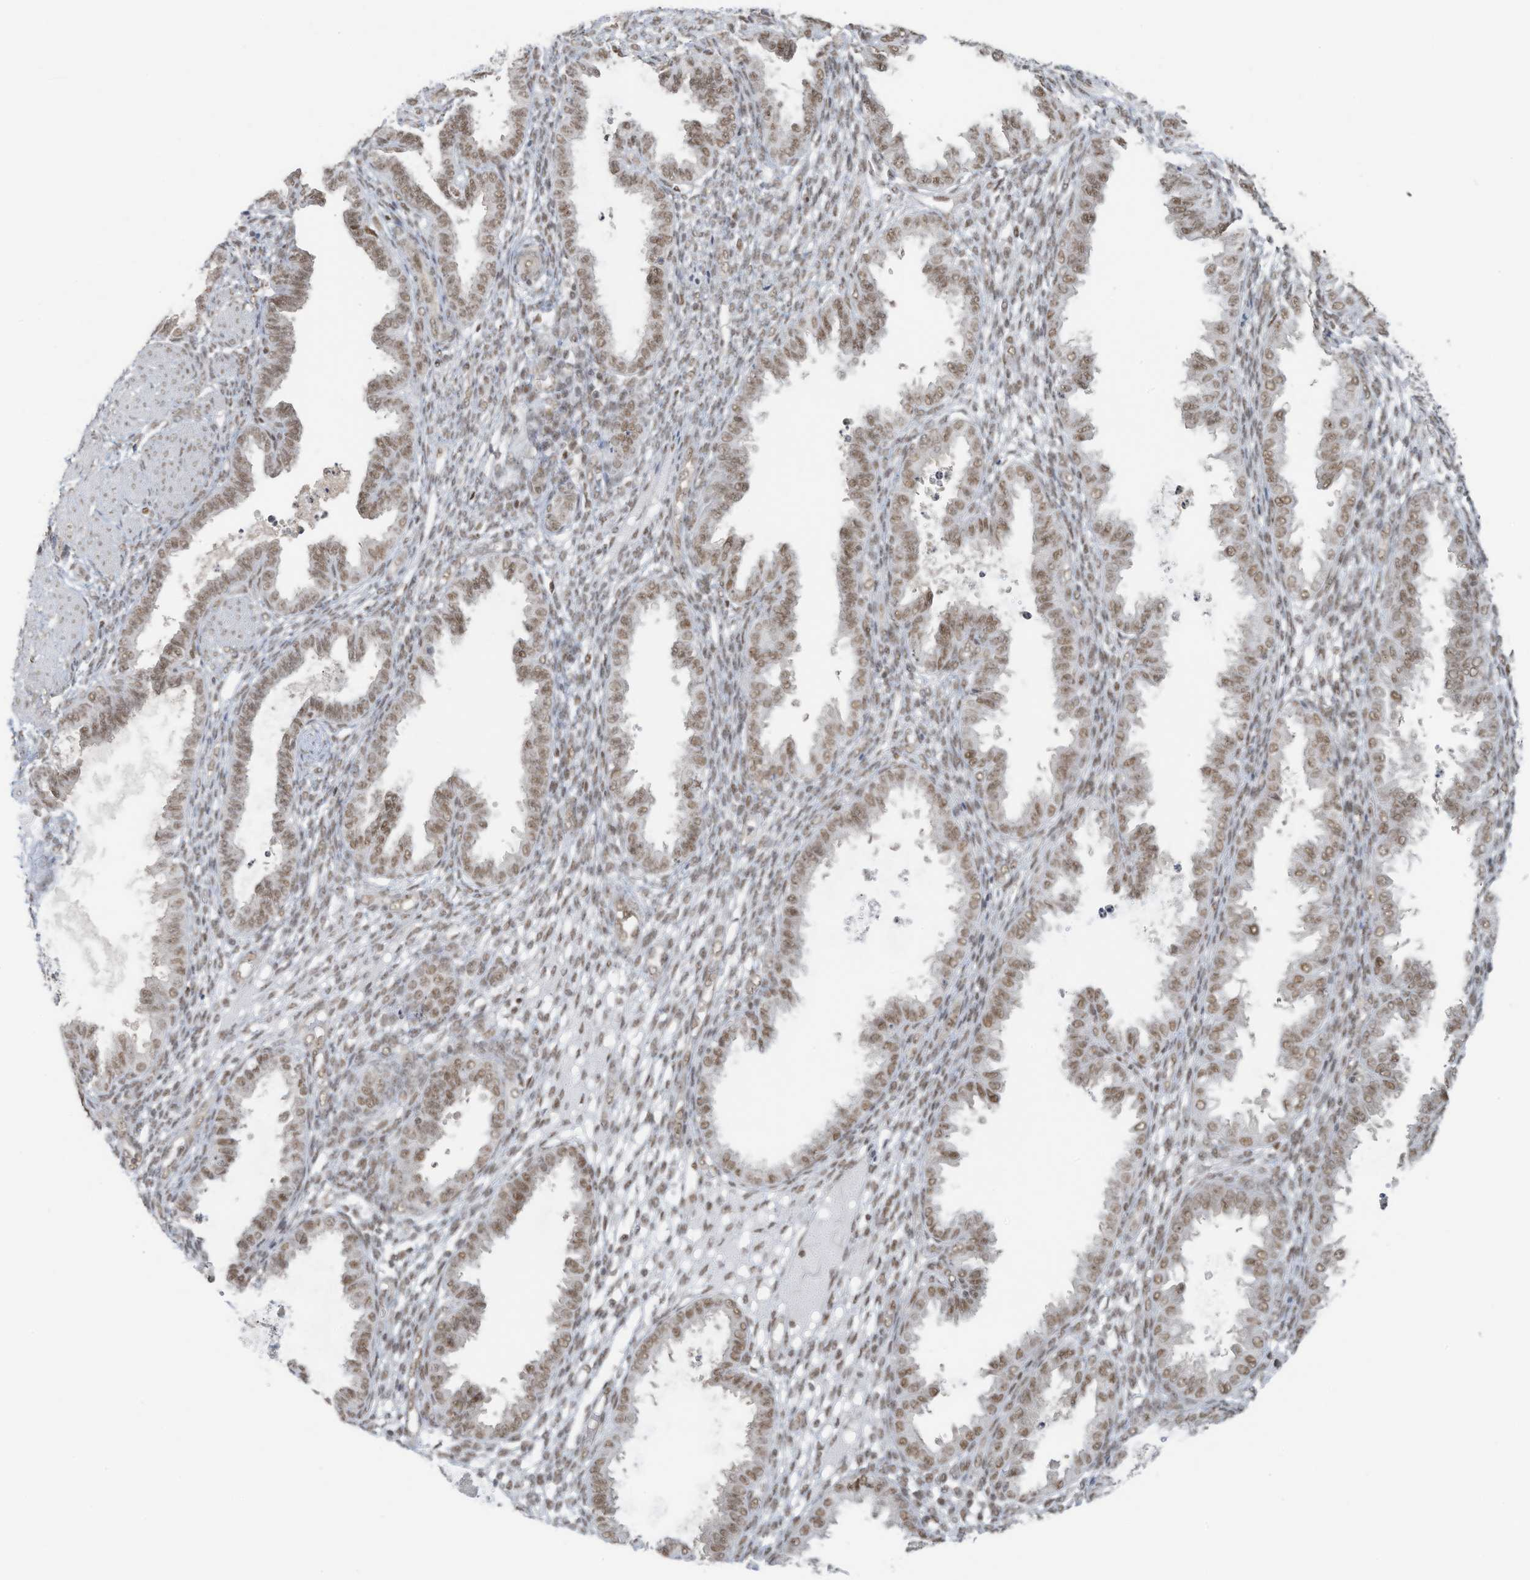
{"staining": {"intensity": "weak", "quantity": "25%-75%", "location": "nuclear"}, "tissue": "endometrium", "cell_type": "Cells in endometrial stroma", "image_type": "normal", "snomed": [{"axis": "morphology", "description": "Normal tissue, NOS"}, {"axis": "topography", "description": "Endometrium"}], "caption": "The immunohistochemical stain shows weak nuclear positivity in cells in endometrial stroma of unremarkable endometrium.", "gene": "DBR1", "patient": {"sex": "female", "age": 33}}